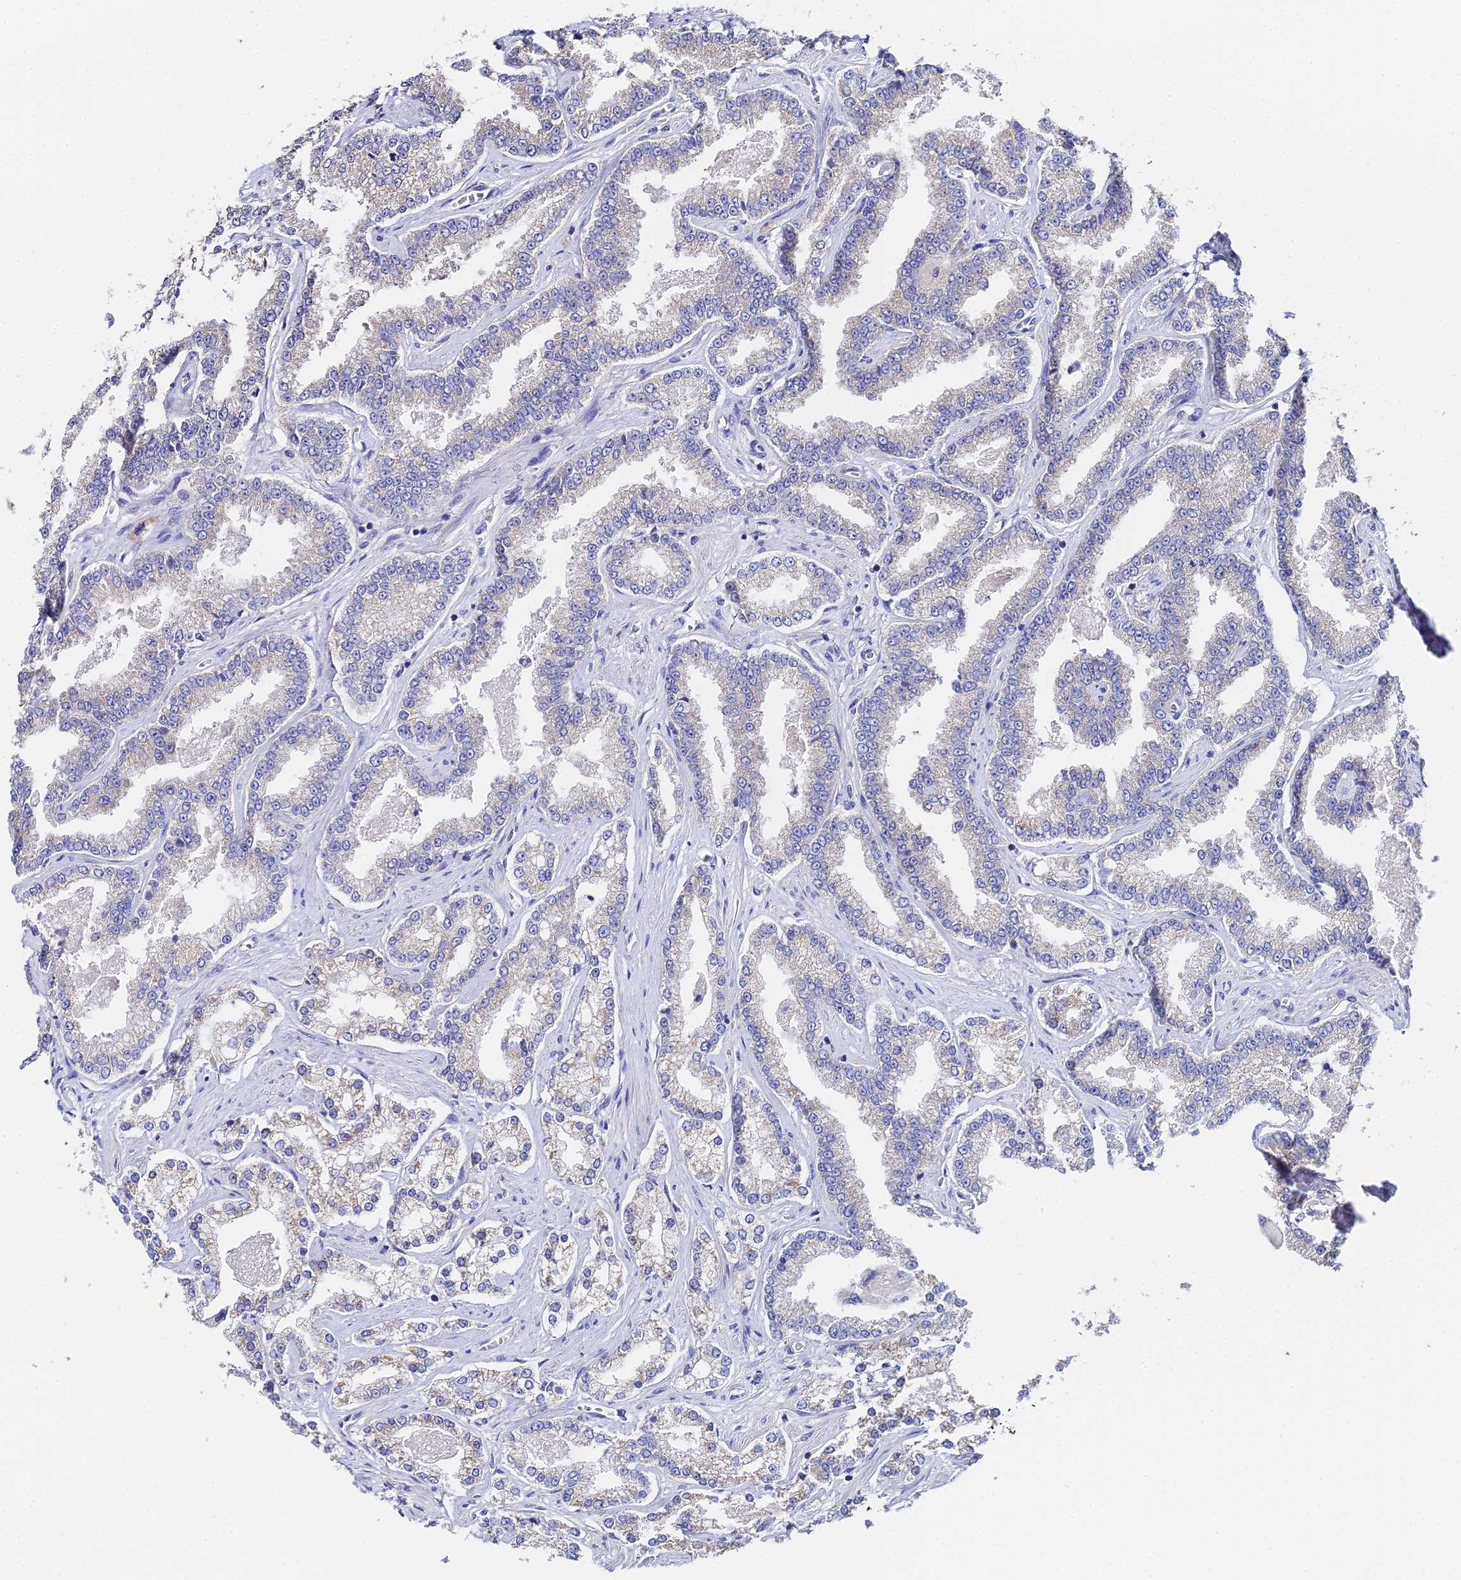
{"staining": {"intensity": "weak", "quantity": "25%-75%", "location": "cytoplasmic/membranous"}, "tissue": "prostate cancer", "cell_type": "Tumor cells", "image_type": "cancer", "snomed": [{"axis": "morphology", "description": "Normal tissue, NOS"}, {"axis": "morphology", "description": "Adenocarcinoma, High grade"}, {"axis": "topography", "description": "Prostate"}], "caption": "Immunohistochemical staining of prostate cancer (adenocarcinoma (high-grade)) shows weak cytoplasmic/membranous protein staining in about 25%-75% of tumor cells.", "gene": "UBE2L3", "patient": {"sex": "male", "age": 83}}